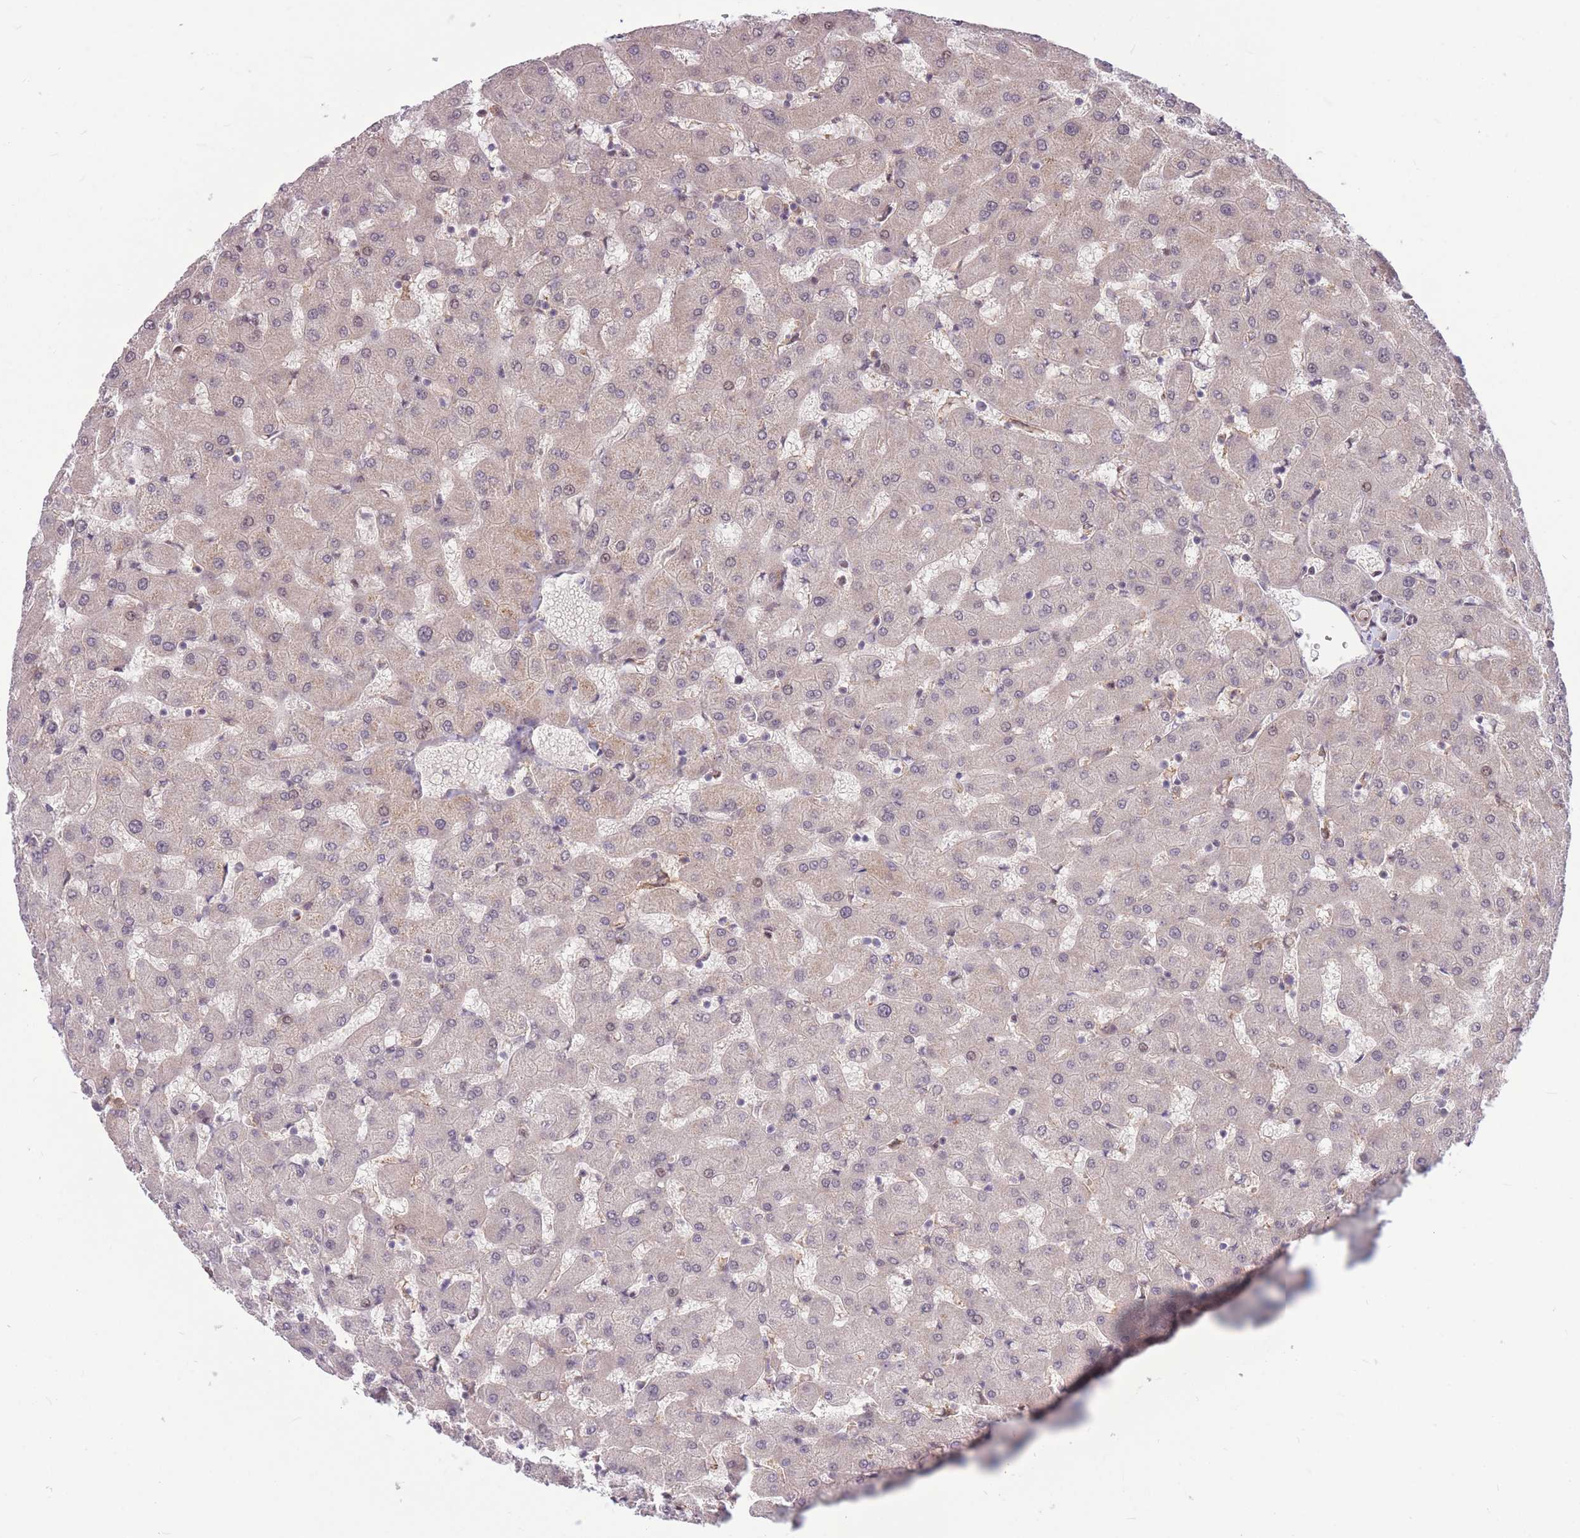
{"staining": {"intensity": "negative", "quantity": "none", "location": "none"}, "tissue": "liver", "cell_type": "Cholangiocytes", "image_type": "normal", "snomed": [{"axis": "morphology", "description": "Normal tissue, NOS"}, {"axis": "topography", "description": "Liver"}], "caption": "This is an IHC micrograph of benign liver. There is no staining in cholangiocytes.", "gene": "TCF20", "patient": {"sex": "female", "age": 63}}